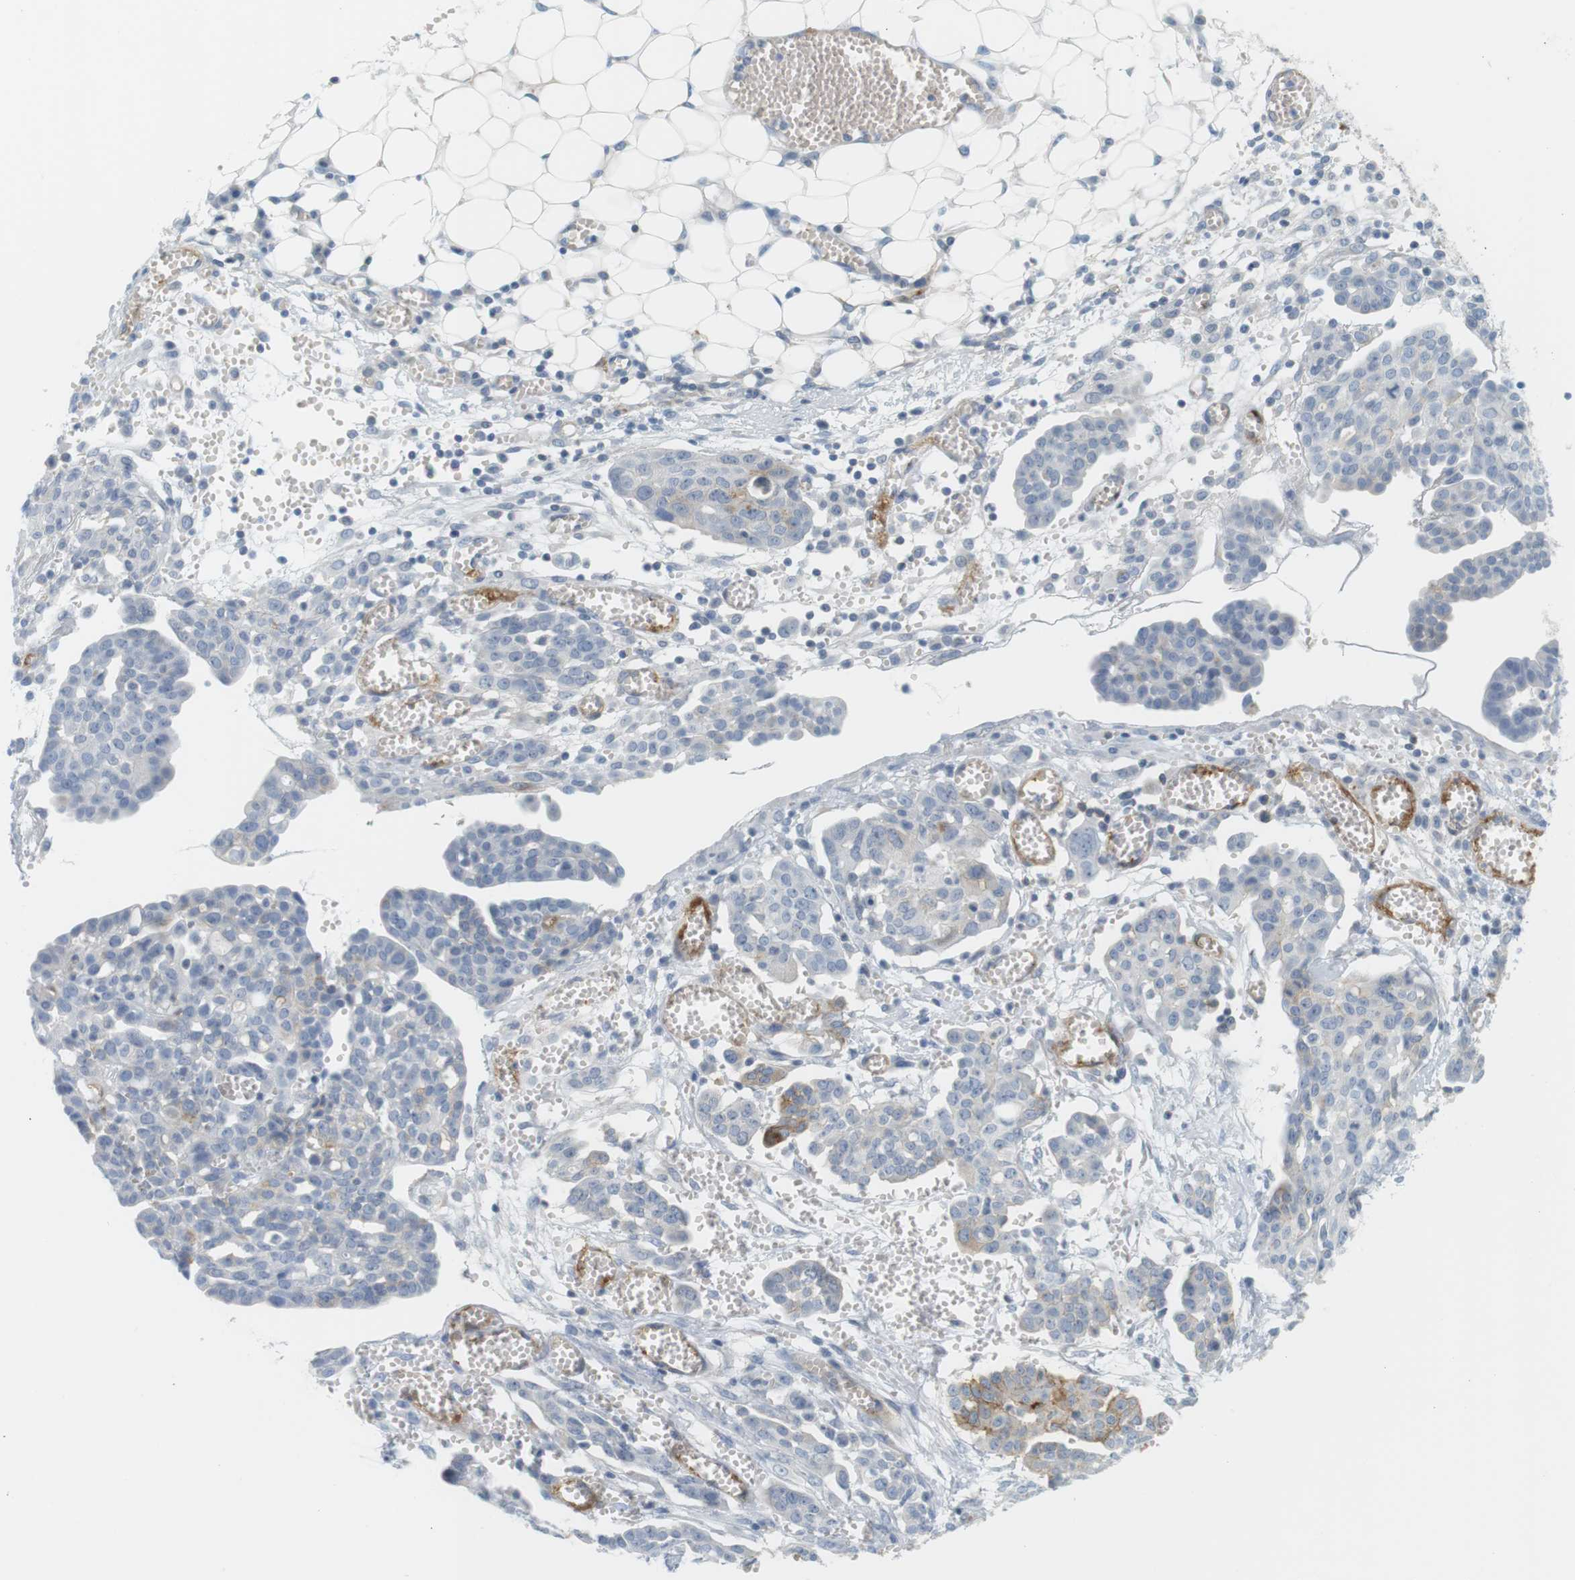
{"staining": {"intensity": "negative", "quantity": "none", "location": "none"}, "tissue": "ovarian cancer", "cell_type": "Tumor cells", "image_type": "cancer", "snomed": [{"axis": "morphology", "description": "Cystadenocarcinoma, serous, NOS"}, {"axis": "topography", "description": "Soft tissue"}, {"axis": "topography", "description": "Ovary"}], "caption": "There is no significant staining in tumor cells of ovarian cancer (serous cystadenocarcinoma).", "gene": "F2R", "patient": {"sex": "female", "age": 57}}